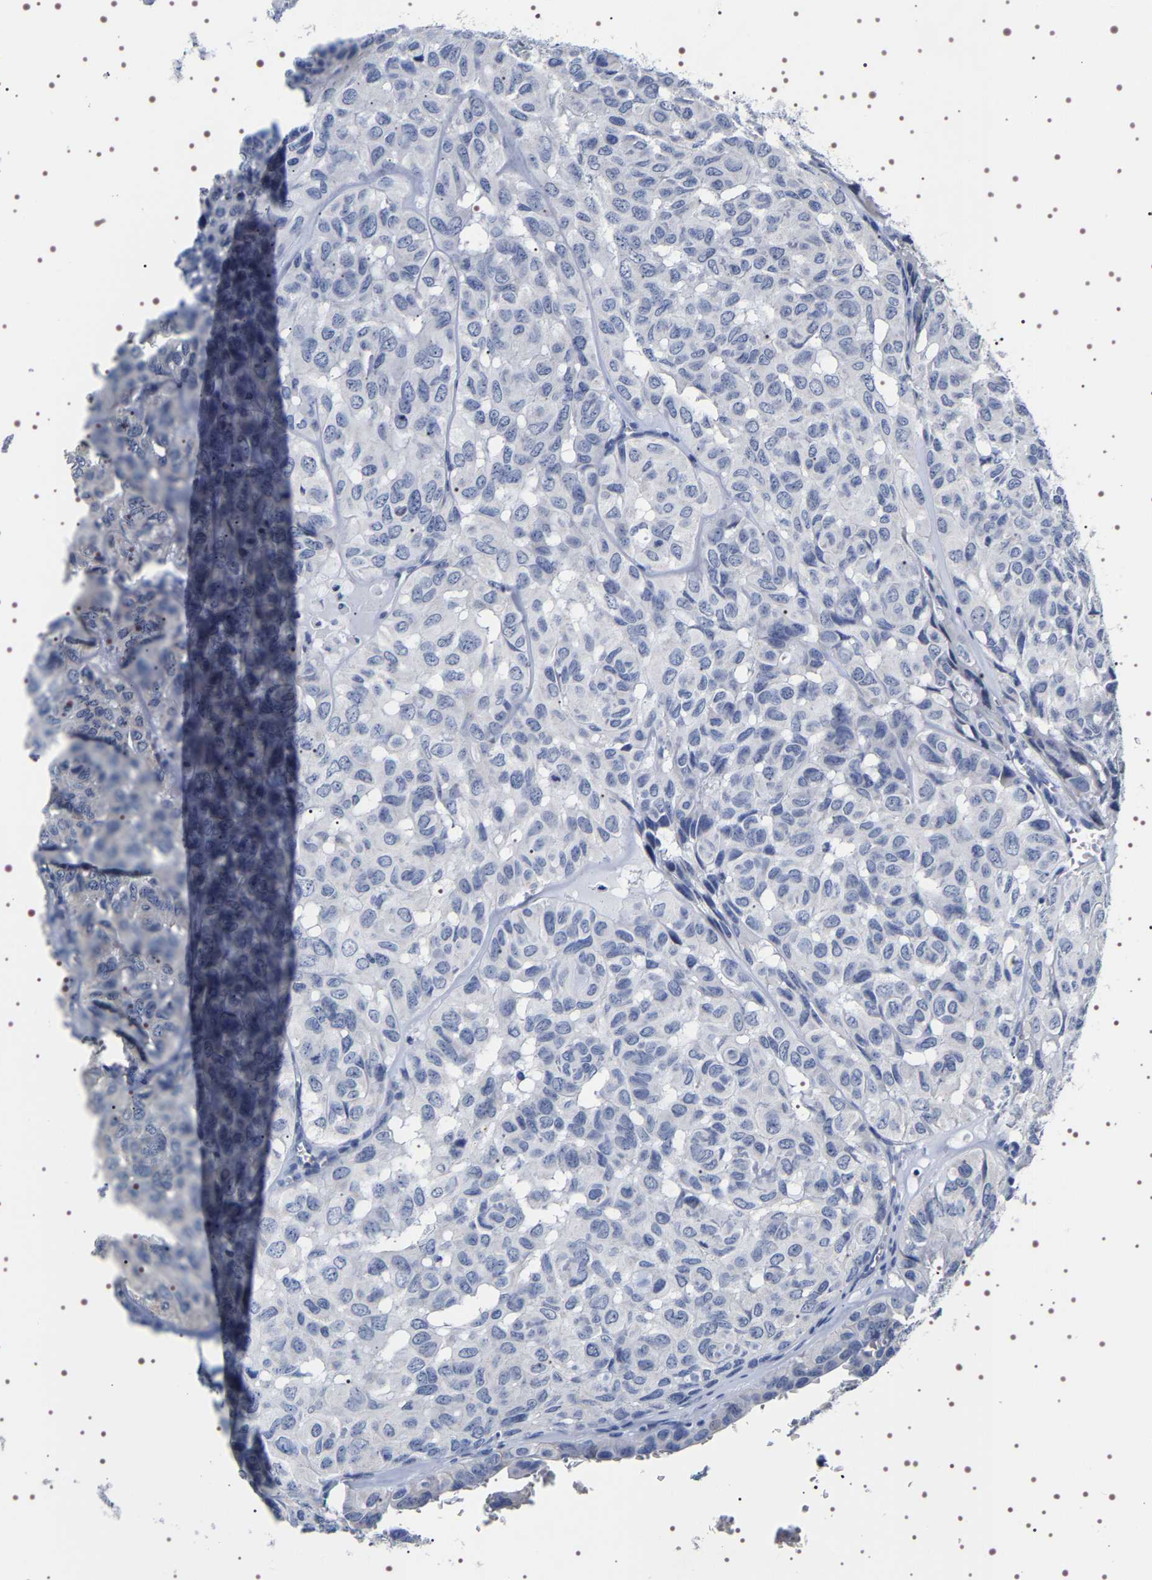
{"staining": {"intensity": "negative", "quantity": "none", "location": "none"}, "tissue": "head and neck cancer", "cell_type": "Tumor cells", "image_type": "cancer", "snomed": [{"axis": "morphology", "description": "Adenocarcinoma, NOS"}, {"axis": "topography", "description": "Salivary gland, NOS"}, {"axis": "topography", "description": "Head-Neck"}], "caption": "Tumor cells are negative for protein expression in human head and neck cancer.", "gene": "UBQLN3", "patient": {"sex": "female", "age": 76}}